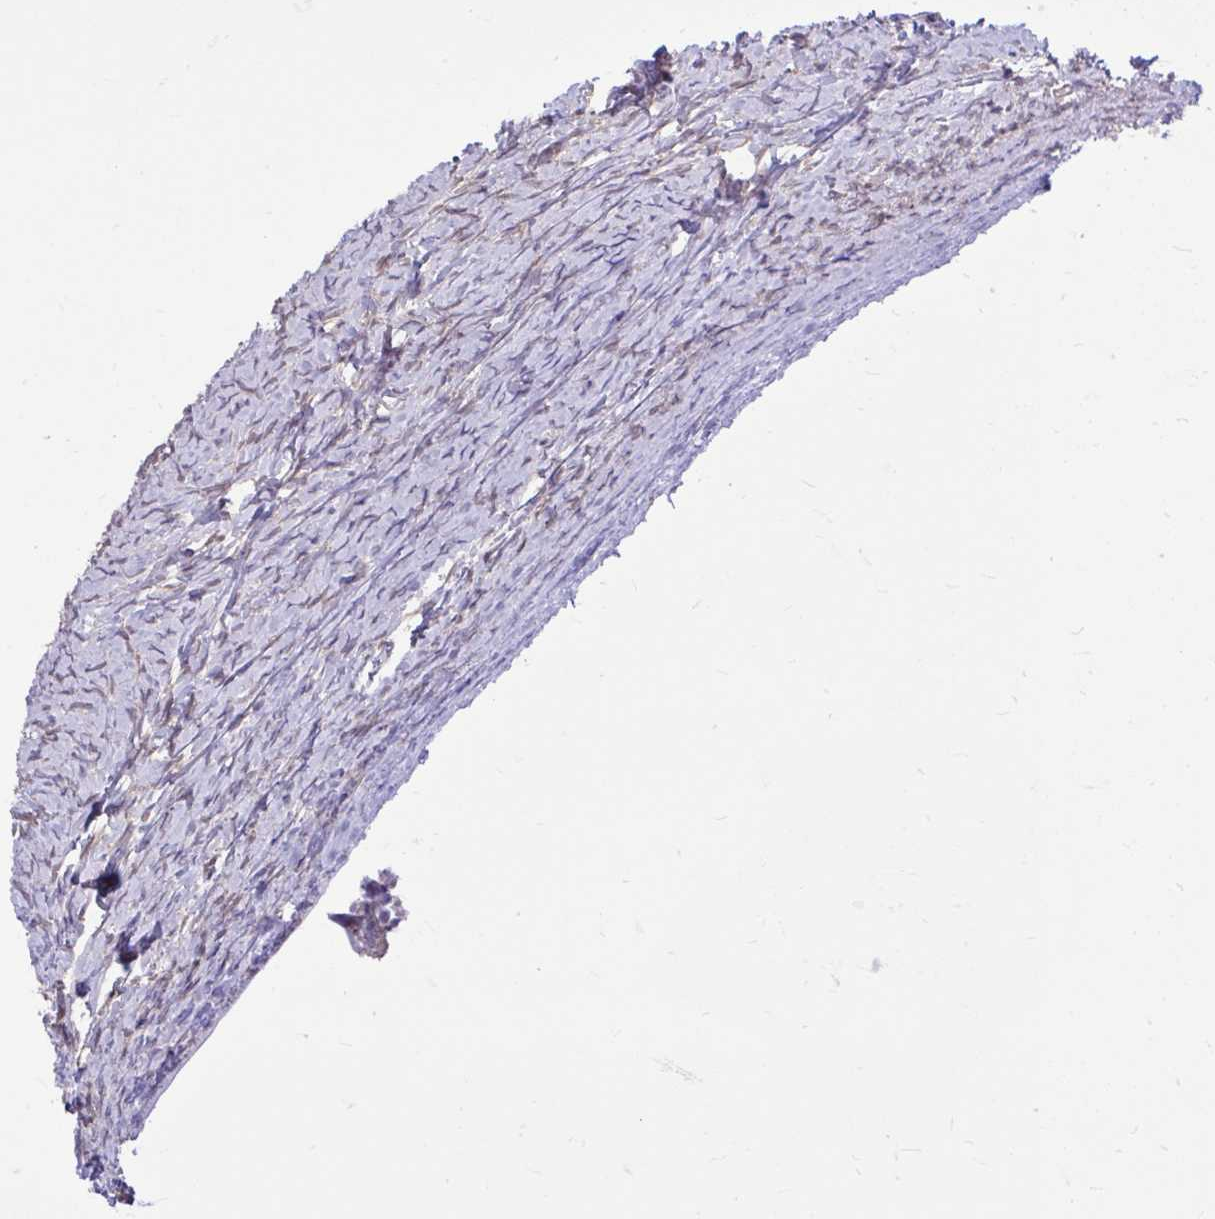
{"staining": {"intensity": "strong", "quantity": ">75%", "location": "cytoplasmic/membranous"}, "tissue": "ovary", "cell_type": "Follicle cells", "image_type": "normal", "snomed": [{"axis": "morphology", "description": "Normal tissue, NOS"}, {"axis": "topography", "description": "Ovary"}], "caption": "Ovary stained for a protein (brown) shows strong cytoplasmic/membranous positive positivity in approximately >75% of follicle cells.", "gene": "CEACAM18", "patient": {"sex": "female", "age": 39}}